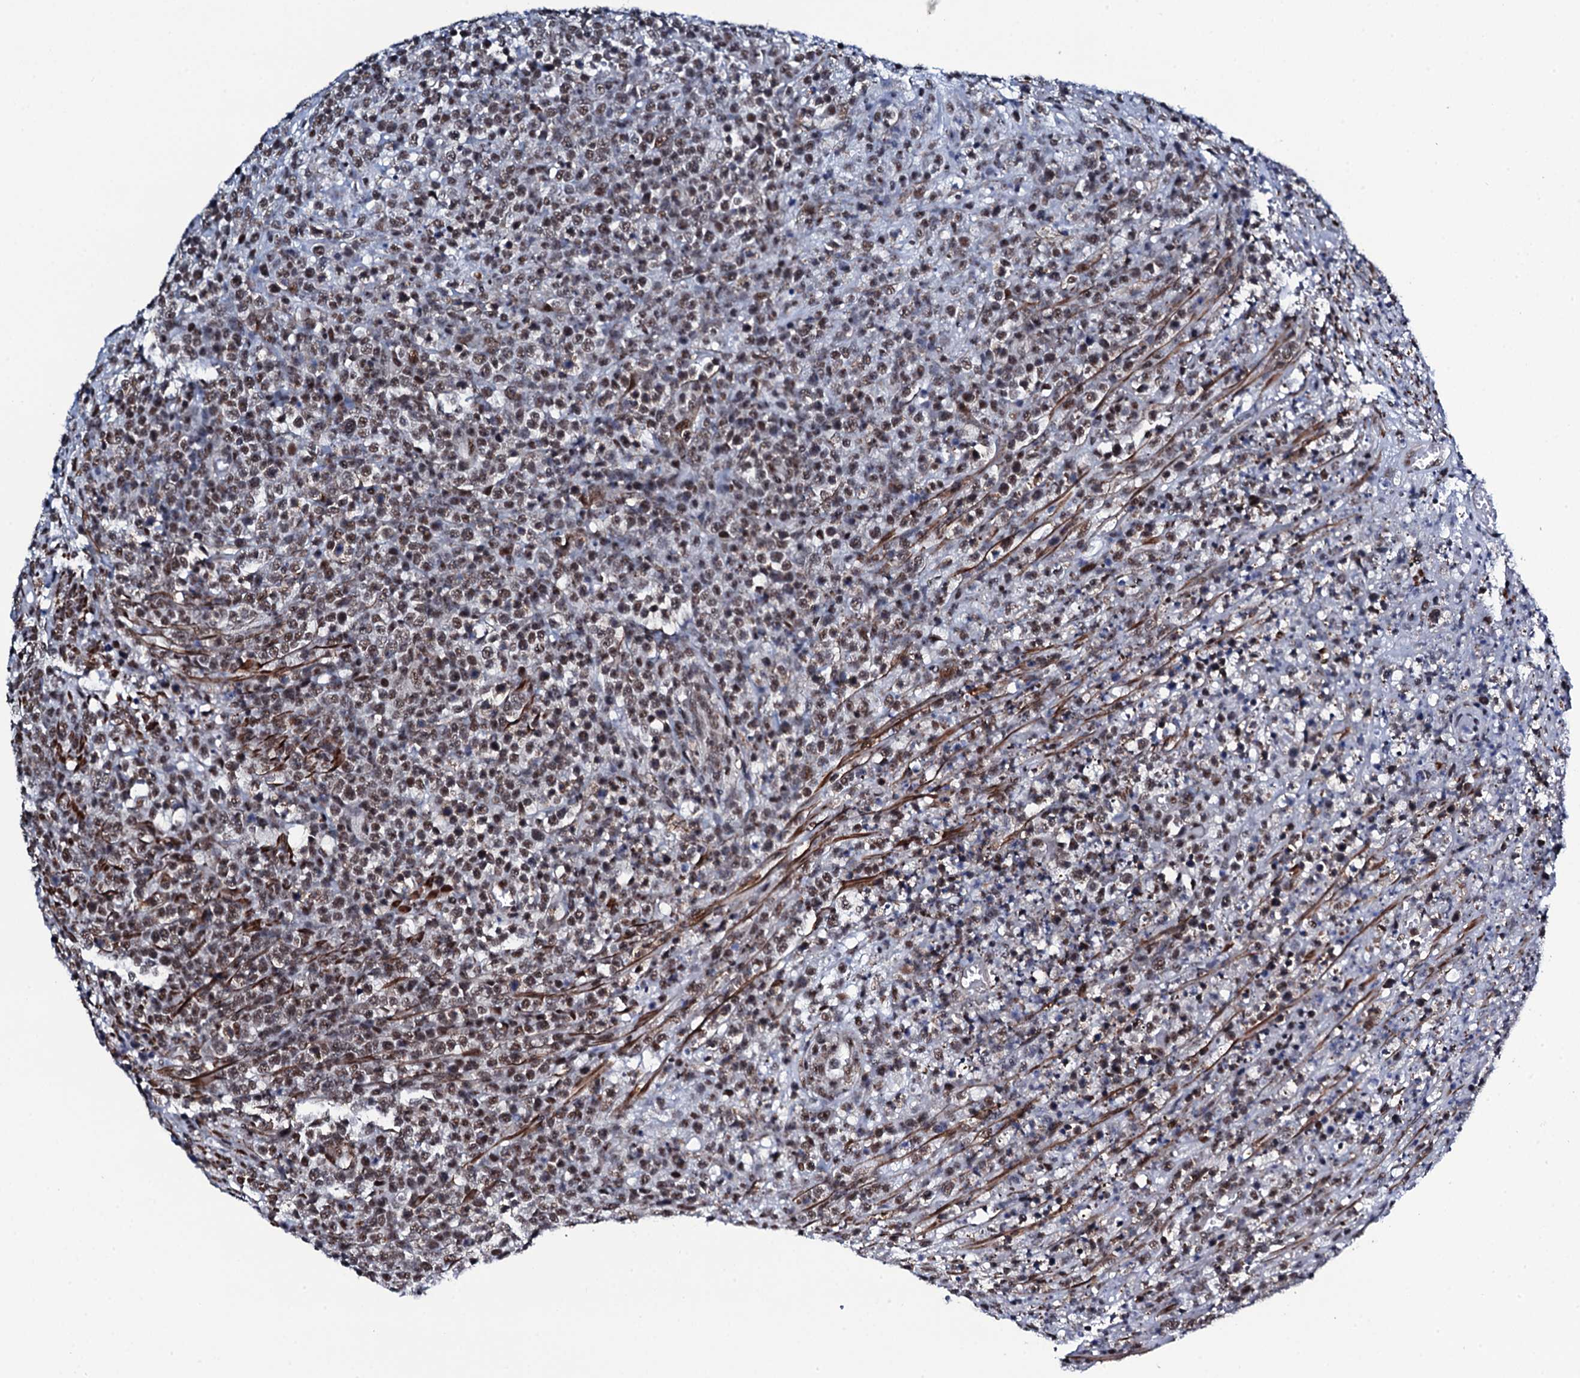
{"staining": {"intensity": "moderate", "quantity": ">75%", "location": "nuclear"}, "tissue": "lymphoma", "cell_type": "Tumor cells", "image_type": "cancer", "snomed": [{"axis": "morphology", "description": "Malignant lymphoma, non-Hodgkin's type, High grade"}, {"axis": "topography", "description": "Colon"}], "caption": "Immunohistochemical staining of human high-grade malignant lymphoma, non-Hodgkin's type exhibits medium levels of moderate nuclear staining in approximately >75% of tumor cells.", "gene": "CWC15", "patient": {"sex": "female", "age": 53}}